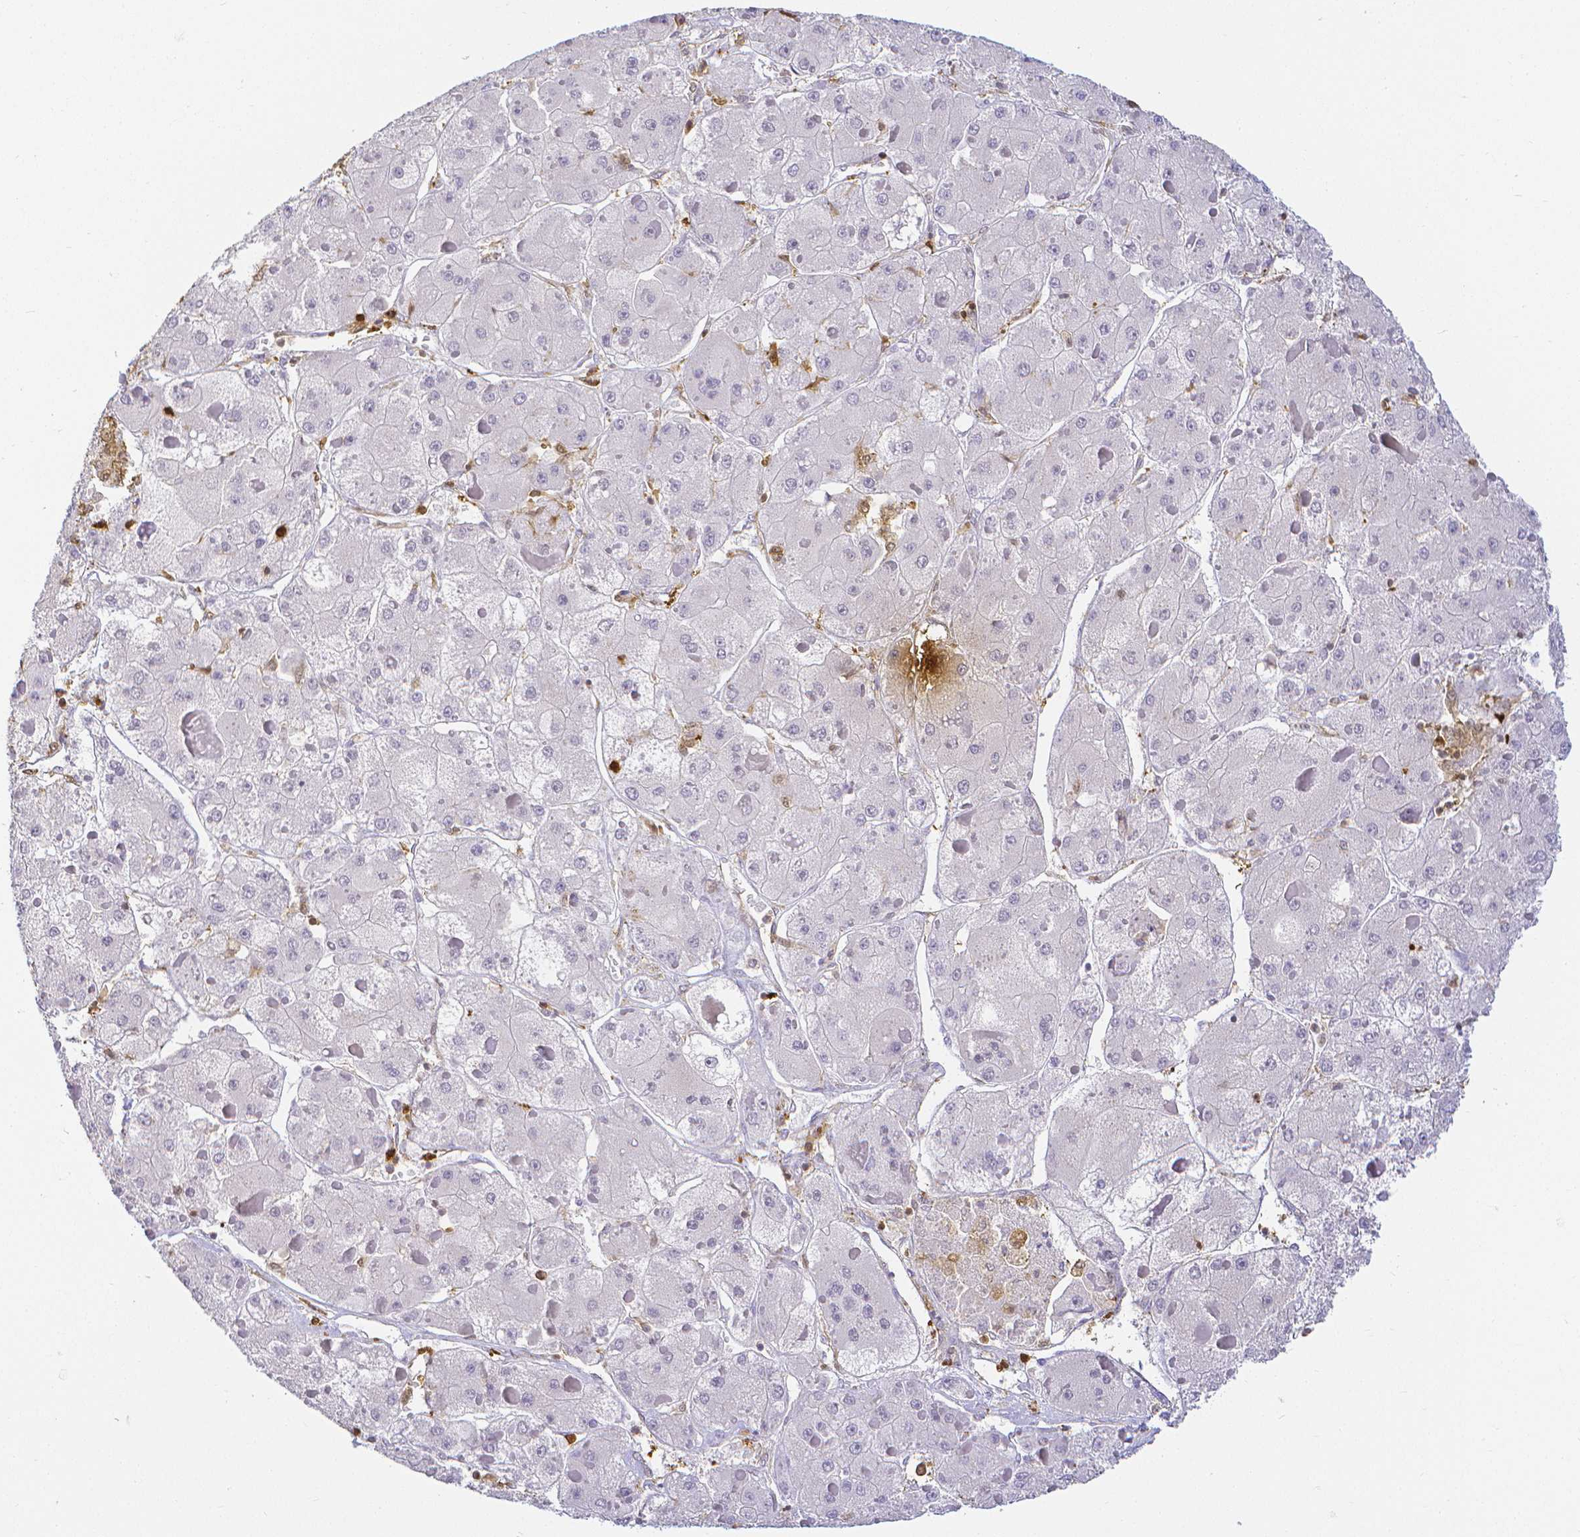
{"staining": {"intensity": "negative", "quantity": "none", "location": "none"}, "tissue": "liver cancer", "cell_type": "Tumor cells", "image_type": "cancer", "snomed": [{"axis": "morphology", "description": "Carcinoma, Hepatocellular, NOS"}, {"axis": "topography", "description": "Liver"}], "caption": "The histopathology image exhibits no significant positivity in tumor cells of liver hepatocellular carcinoma. The staining was performed using DAB to visualize the protein expression in brown, while the nuclei were stained in blue with hematoxylin (Magnification: 20x).", "gene": "COTL1", "patient": {"sex": "female", "age": 73}}